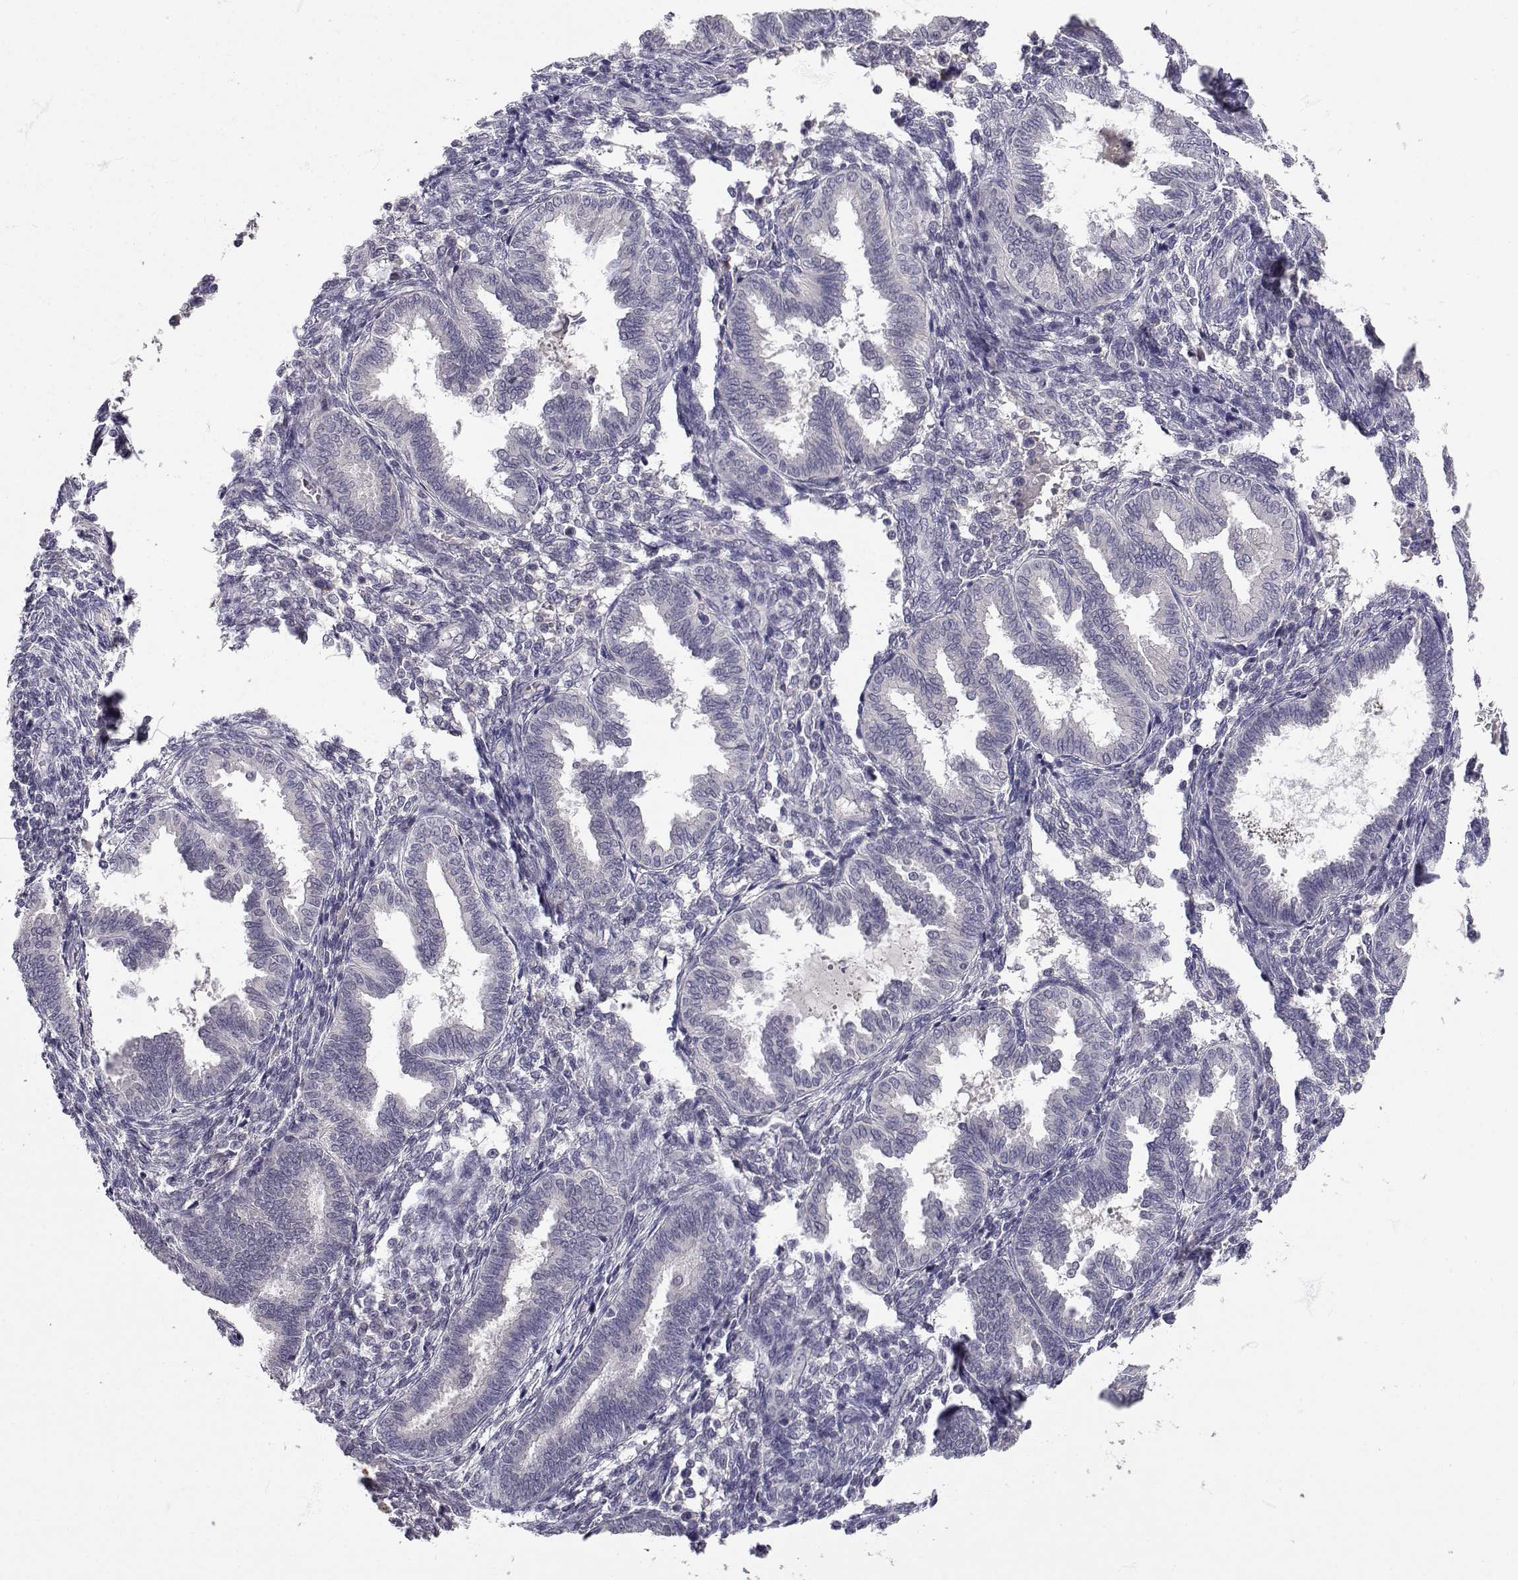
{"staining": {"intensity": "negative", "quantity": "none", "location": "none"}, "tissue": "endometrium", "cell_type": "Cells in endometrial stroma", "image_type": "normal", "snomed": [{"axis": "morphology", "description": "Normal tissue, NOS"}, {"axis": "topography", "description": "Endometrium"}], "caption": "IHC micrograph of normal endometrium: endometrium stained with DAB displays no significant protein expression in cells in endometrial stroma. (DAB (3,3'-diaminobenzidine) immunohistochemistry (IHC) visualized using brightfield microscopy, high magnification).", "gene": "SLC6A3", "patient": {"sex": "female", "age": 42}}